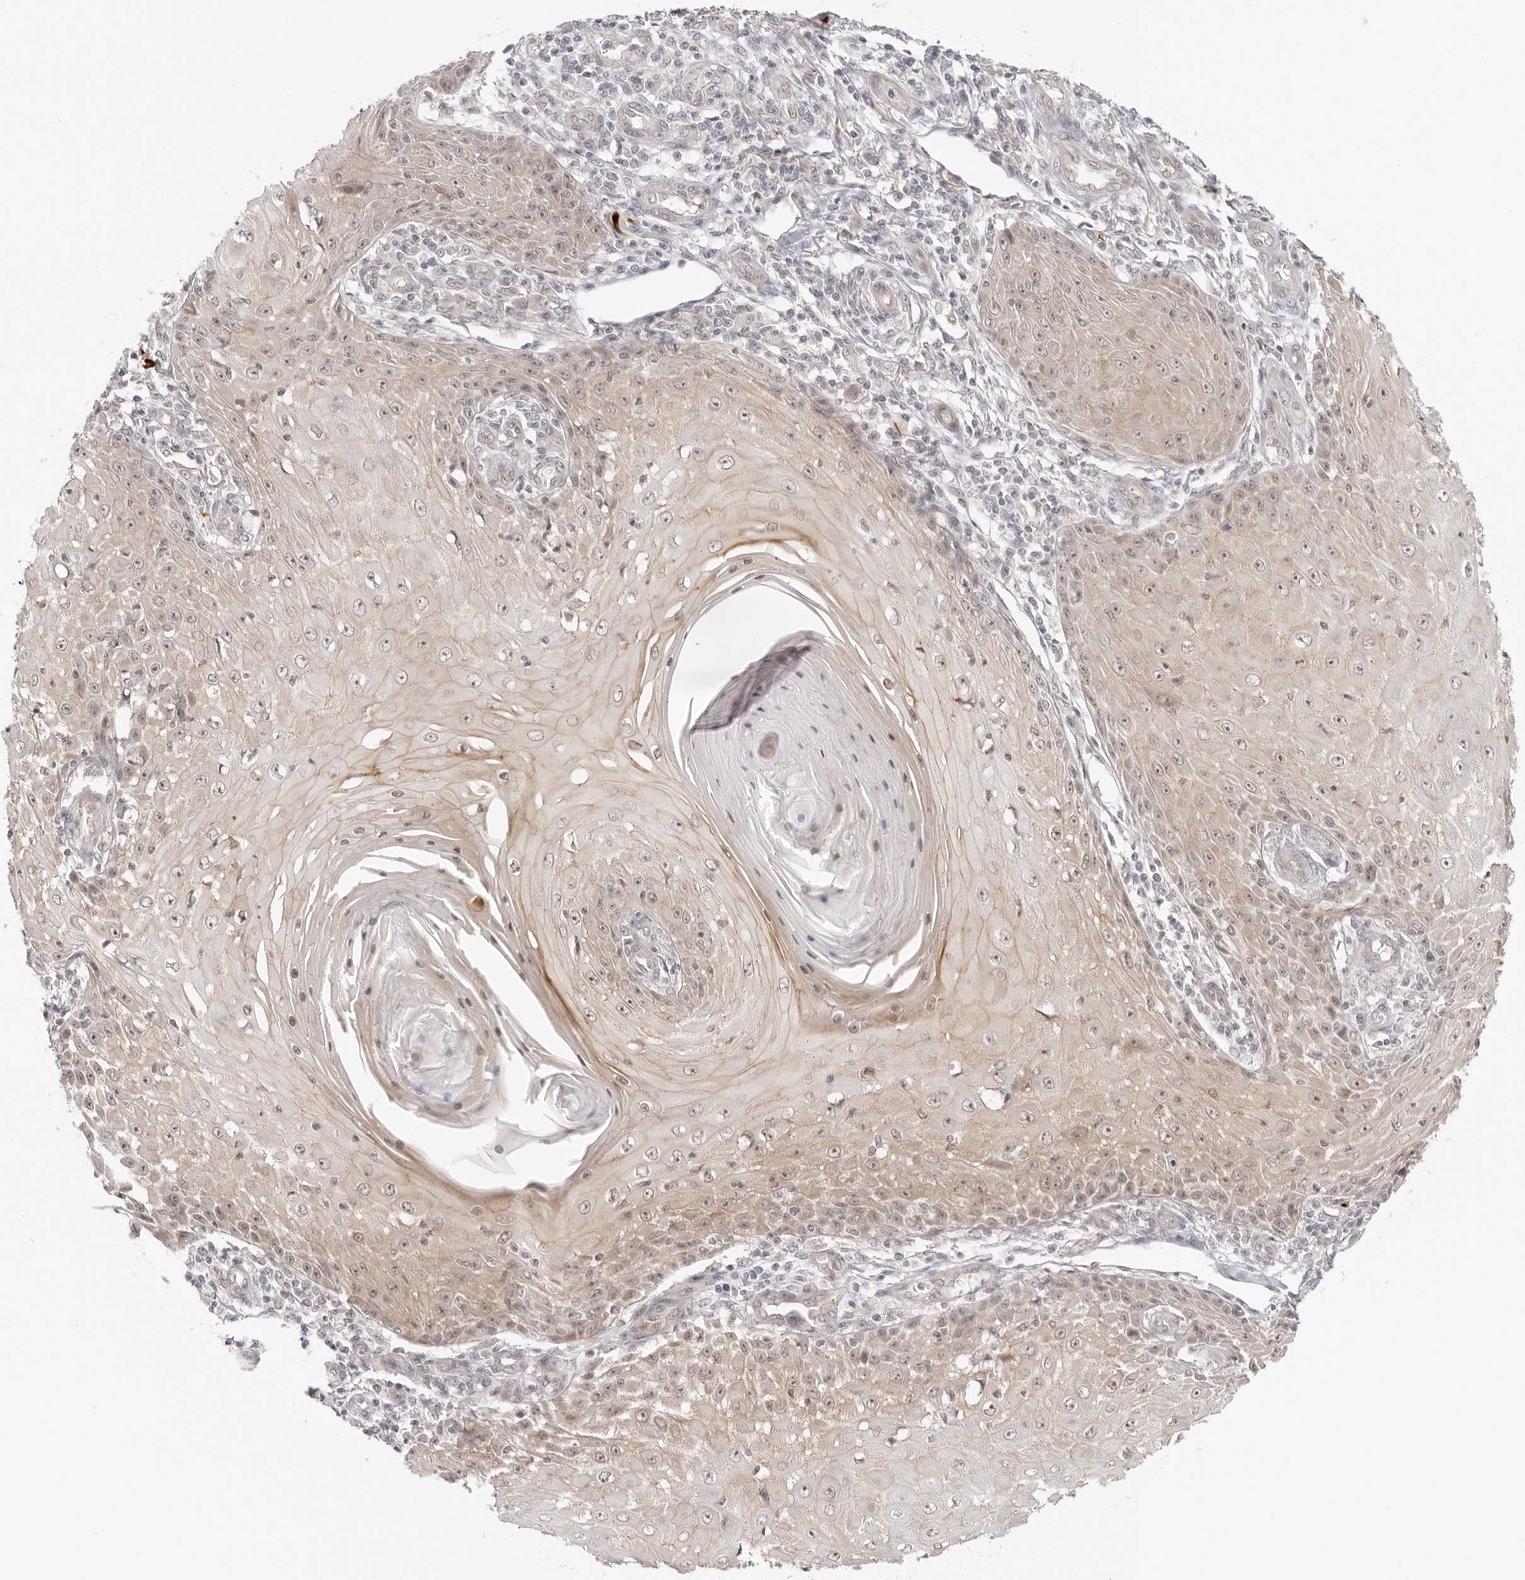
{"staining": {"intensity": "weak", "quantity": "25%-75%", "location": "cytoplasmic/membranous"}, "tissue": "skin cancer", "cell_type": "Tumor cells", "image_type": "cancer", "snomed": [{"axis": "morphology", "description": "Squamous cell carcinoma, NOS"}, {"axis": "topography", "description": "Skin"}], "caption": "Immunohistochemical staining of human skin cancer (squamous cell carcinoma) demonstrates weak cytoplasmic/membranous protein expression in about 25%-75% of tumor cells.", "gene": "TRAPPC3", "patient": {"sex": "female", "age": 73}}